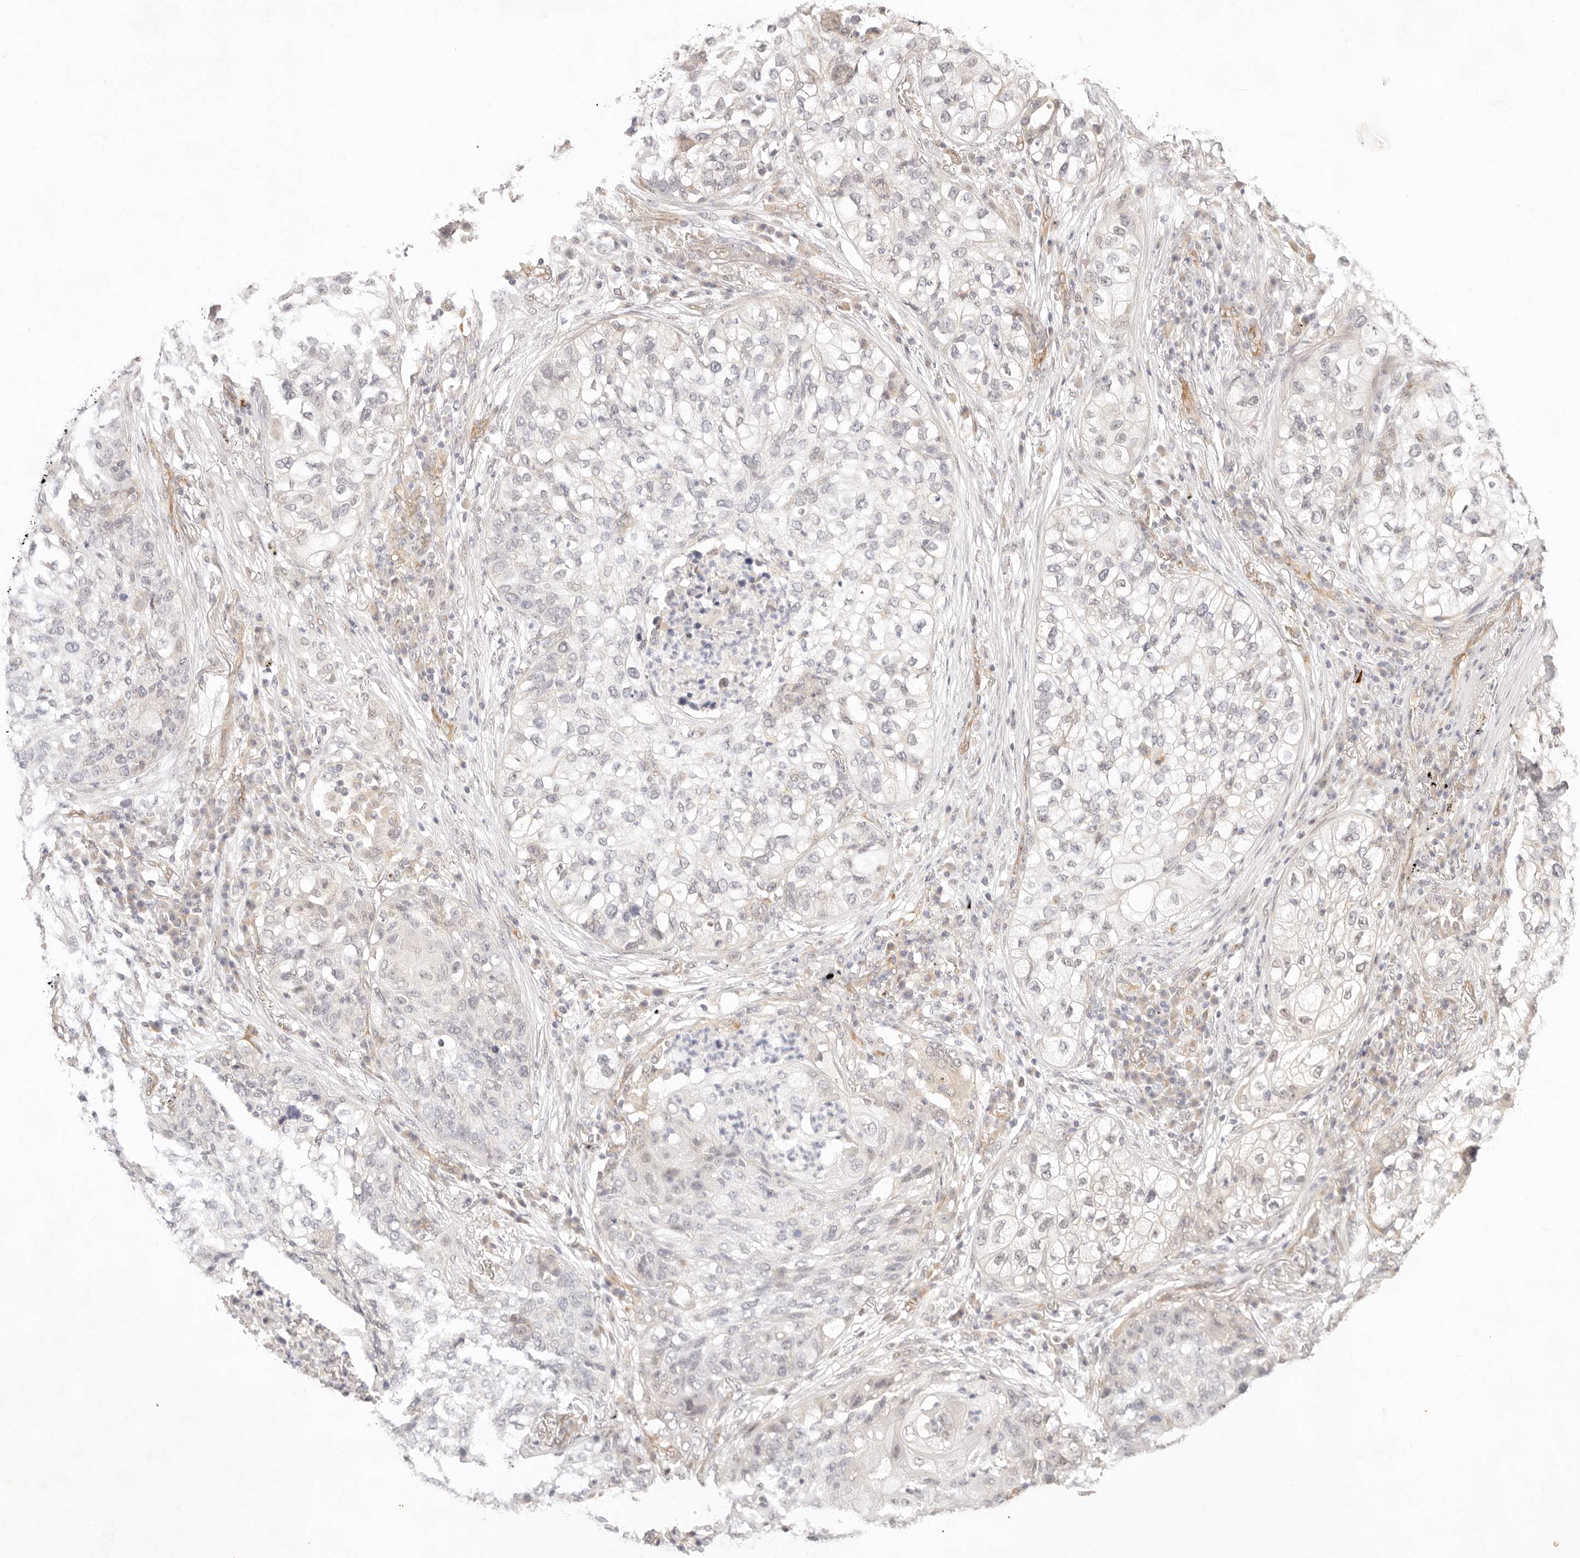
{"staining": {"intensity": "negative", "quantity": "none", "location": "none"}, "tissue": "lung cancer", "cell_type": "Tumor cells", "image_type": "cancer", "snomed": [{"axis": "morphology", "description": "Squamous cell carcinoma, NOS"}, {"axis": "topography", "description": "Lung"}], "caption": "Immunohistochemistry (IHC) of lung cancer (squamous cell carcinoma) displays no positivity in tumor cells.", "gene": "GPR156", "patient": {"sex": "female", "age": 63}}